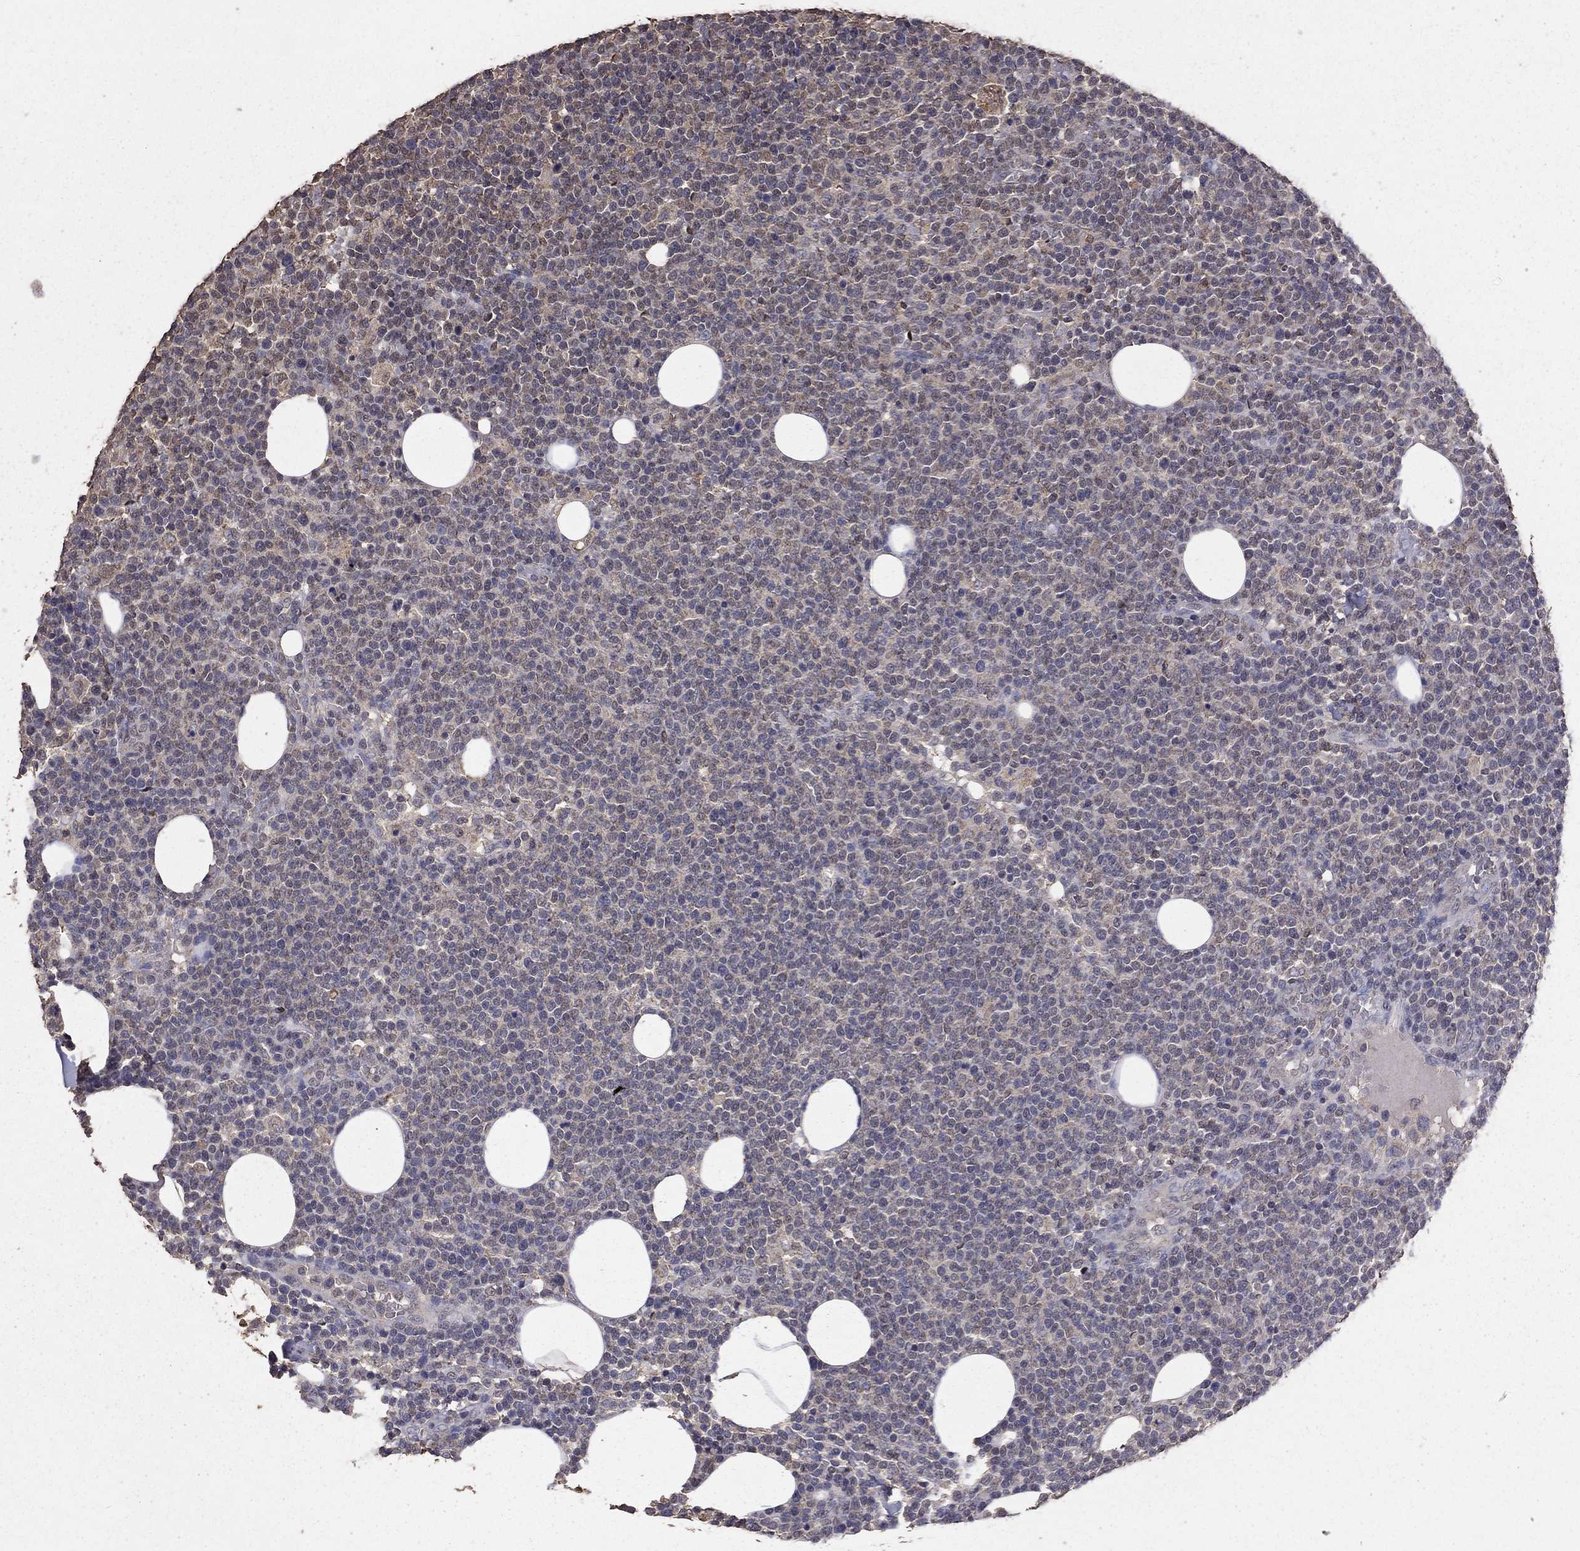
{"staining": {"intensity": "negative", "quantity": "none", "location": "none"}, "tissue": "lymphoma", "cell_type": "Tumor cells", "image_type": "cancer", "snomed": [{"axis": "morphology", "description": "Malignant lymphoma, non-Hodgkin's type, High grade"}, {"axis": "topography", "description": "Lymph node"}], "caption": "Immunohistochemical staining of human malignant lymphoma, non-Hodgkin's type (high-grade) demonstrates no significant positivity in tumor cells.", "gene": "SERPINA5", "patient": {"sex": "male", "age": 61}}